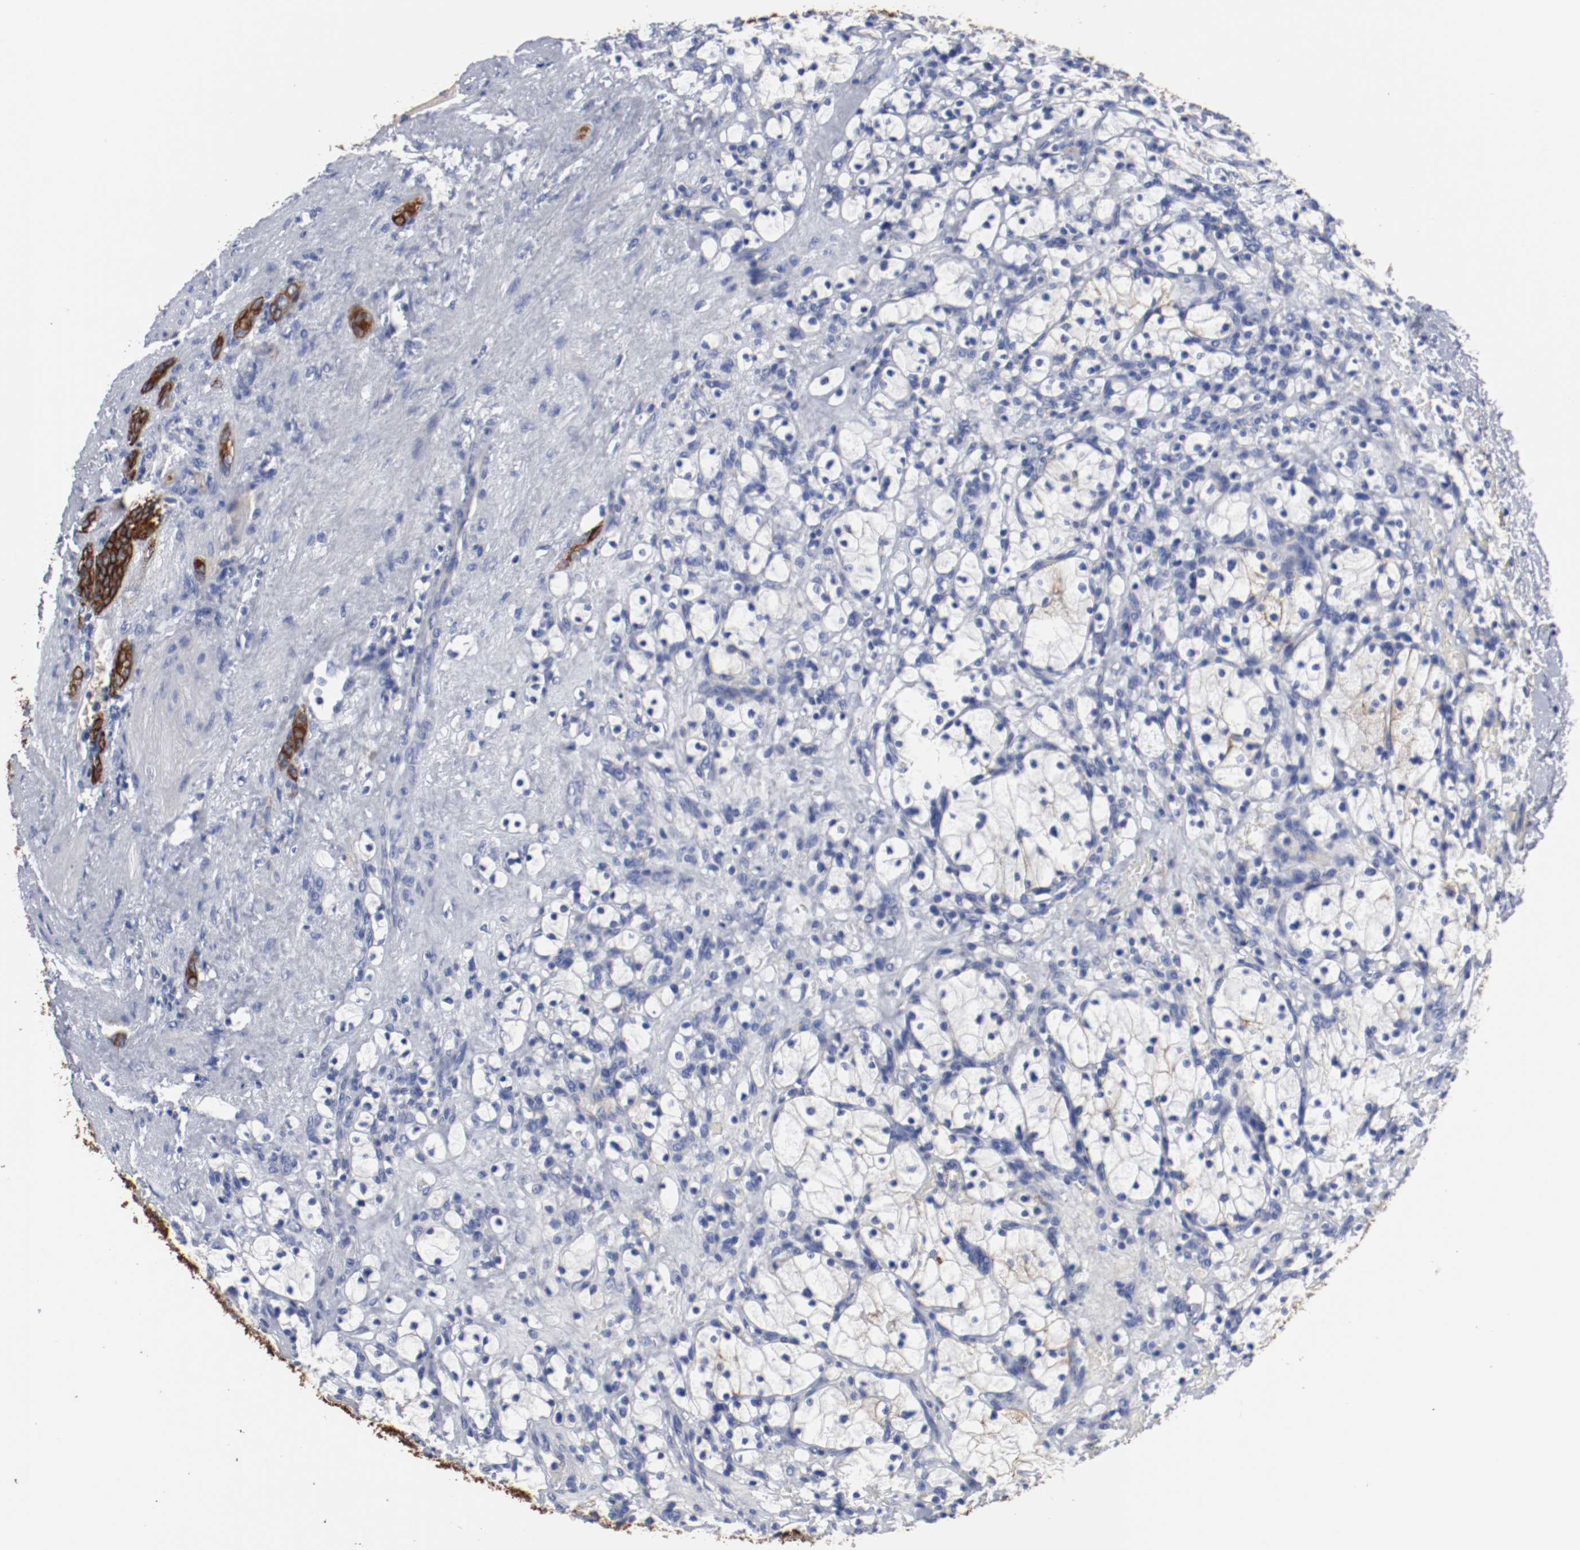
{"staining": {"intensity": "weak", "quantity": "<25%", "location": "cytoplasmic/membranous"}, "tissue": "renal cancer", "cell_type": "Tumor cells", "image_type": "cancer", "snomed": [{"axis": "morphology", "description": "Adenocarcinoma, NOS"}, {"axis": "topography", "description": "Kidney"}], "caption": "Immunohistochemical staining of human adenocarcinoma (renal) shows no significant expression in tumor cells. (DAB immunohistochemistry (IHC) visualized using brightfield microscopy, high magnification).", "gene": "TSPAN6", "patient": {"sex": "female", "age": 83}}